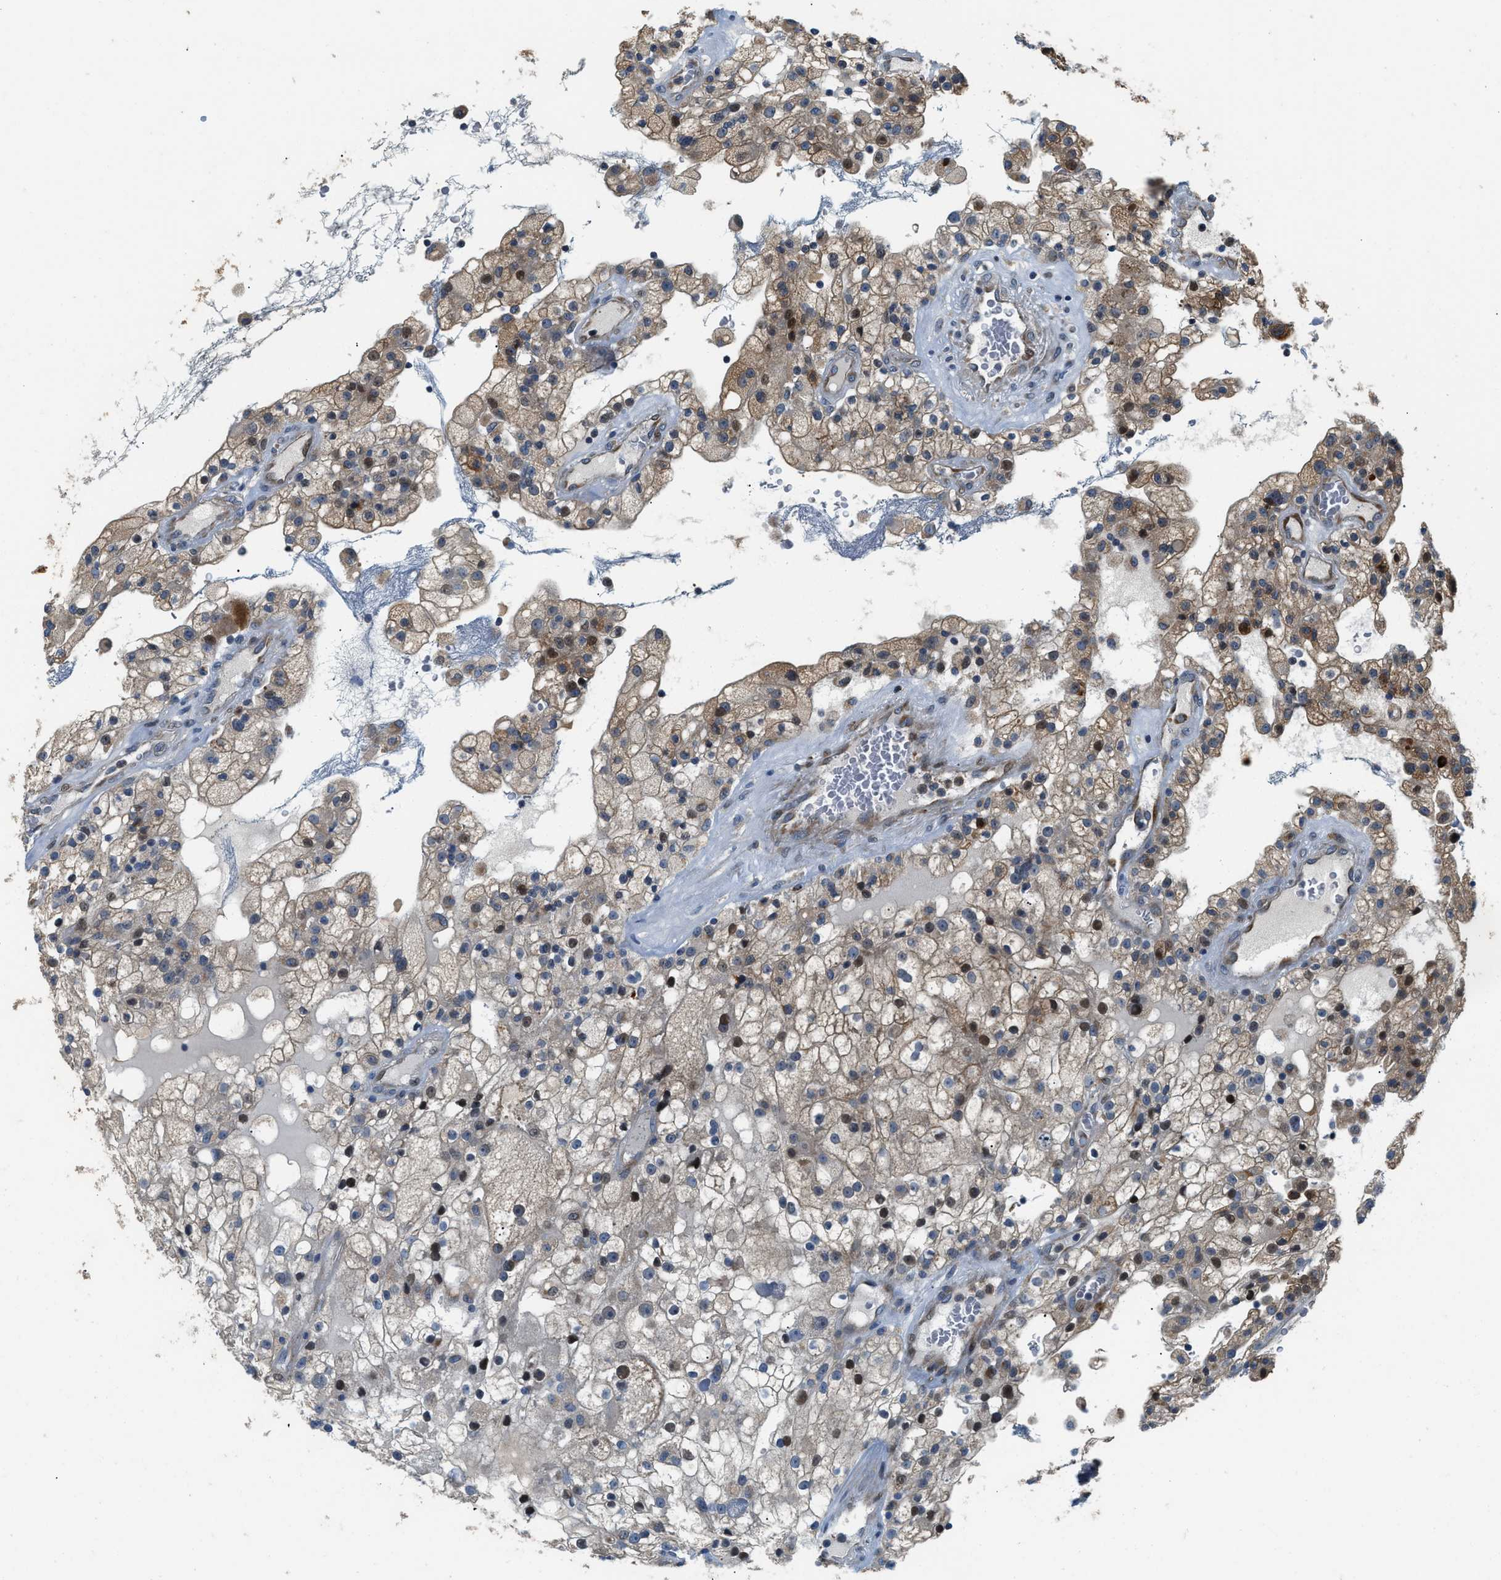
{"staining": {"intensity": "moderate", "quantity": "25%-75%", "location": "cytoplasmic/membranous,nuclear"}, "tissue": "renal cancer", "cell_type": "Tumor cells", "image_type": "cancer", "snomed": [{"axis": "morphology", "description": "Adenocarcinoma, NOS"}, {"axis": "topography", "description": "Kidney"}], "caption": "Protein expression analysis of human renal adenocarcinoma reveals moderate cytoplasmic/membranous and nuclear positivity in about 25%-75% of tumor cells.", "gene": "FUT8", "patient": {"sex": "female", "age": 52}}